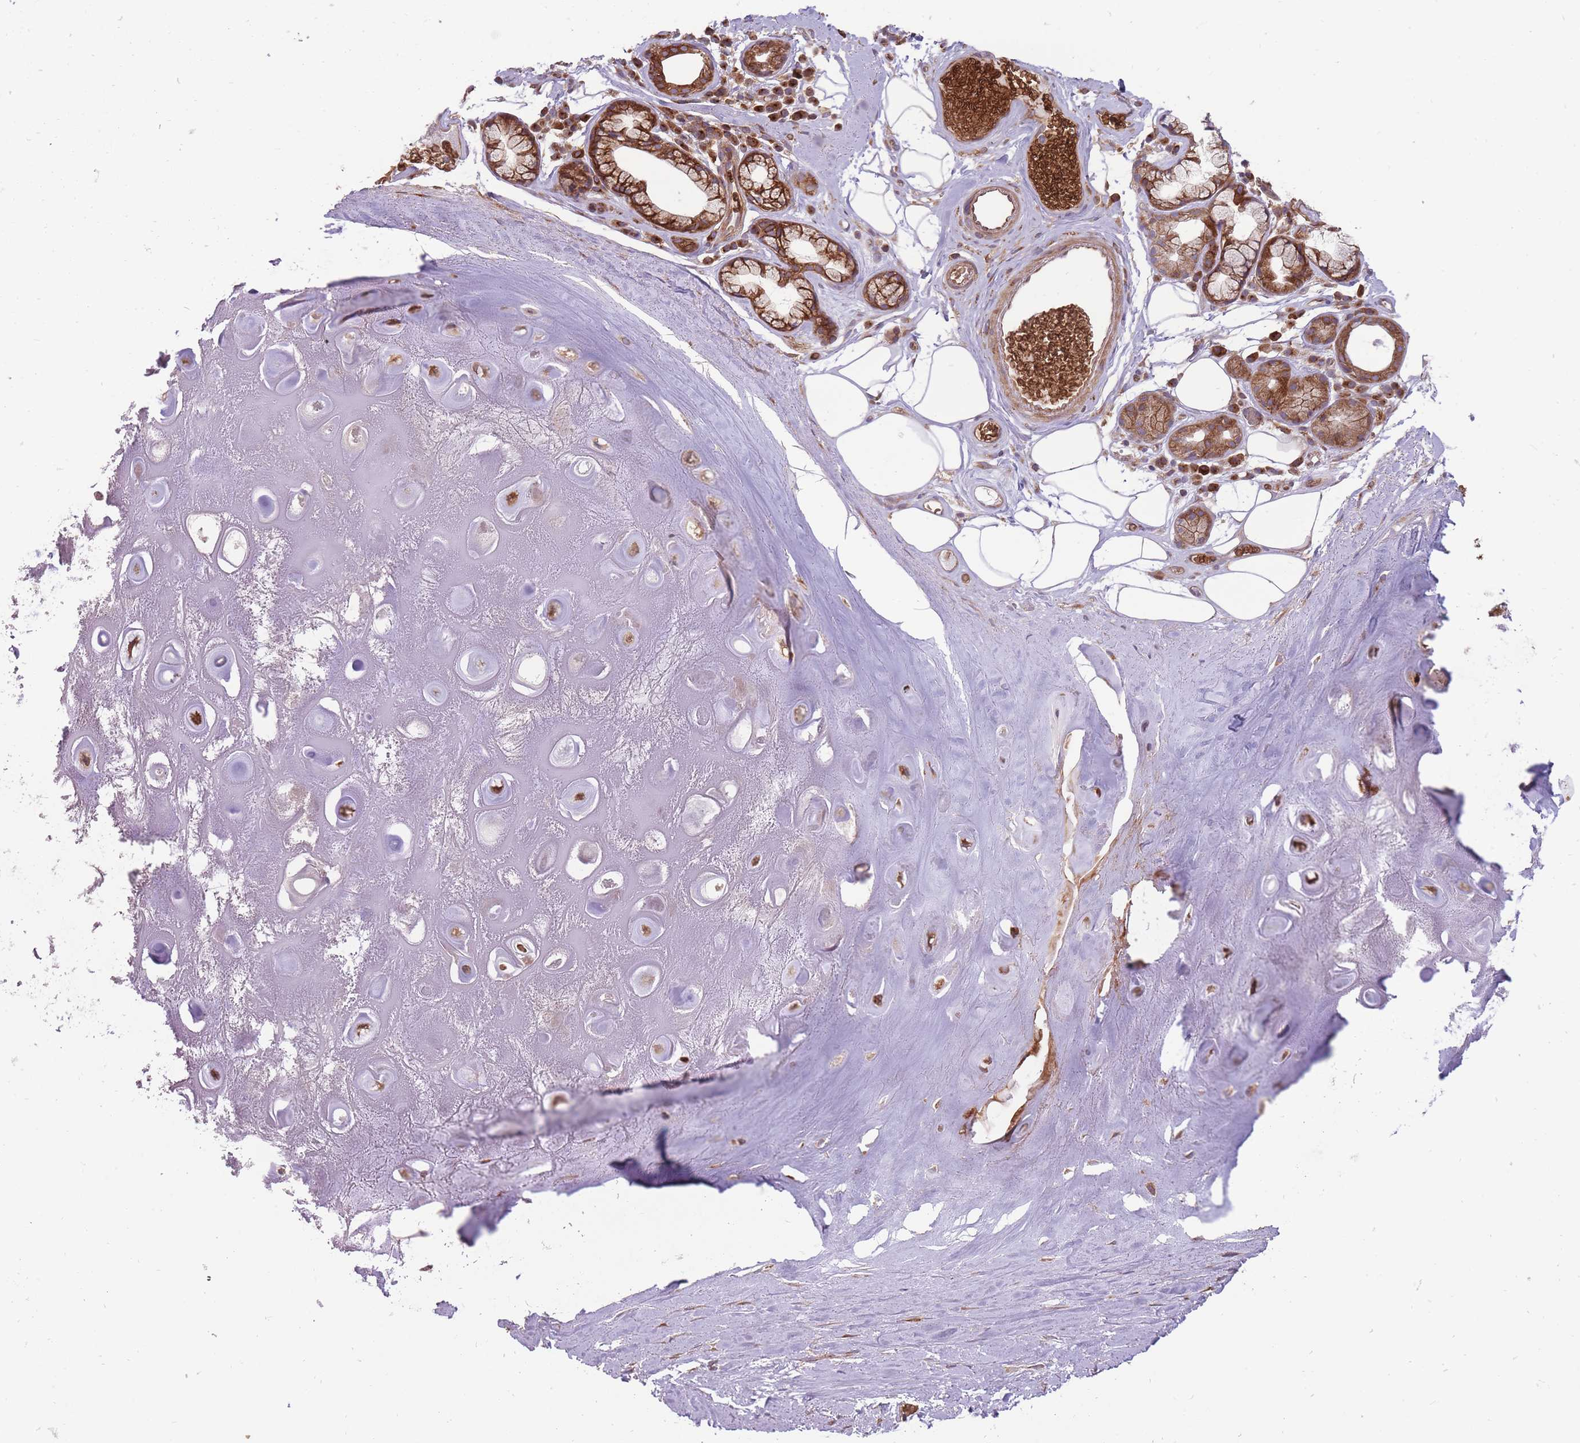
{"staining": {"intensity": "negative", "quantity": "none", "location": "none"}, "tissue": "adipose tissue", "cell_type": "Adipocytes", "image_type": "normal", "snomed": [{"axis": "morphology", "description": "Normal tissue, NOS"}, {"axis": "topography", "description": "Cartilage tissue"}], "caption": "A high-resolution micrograph shows immunohistochemistry staining of normal adipose tissue, which displays no significant staining in adipocytes. Nuclei are stained in blue.", "gene": "ANKRD10", "patient": {"sex": "male", "age": 81}}